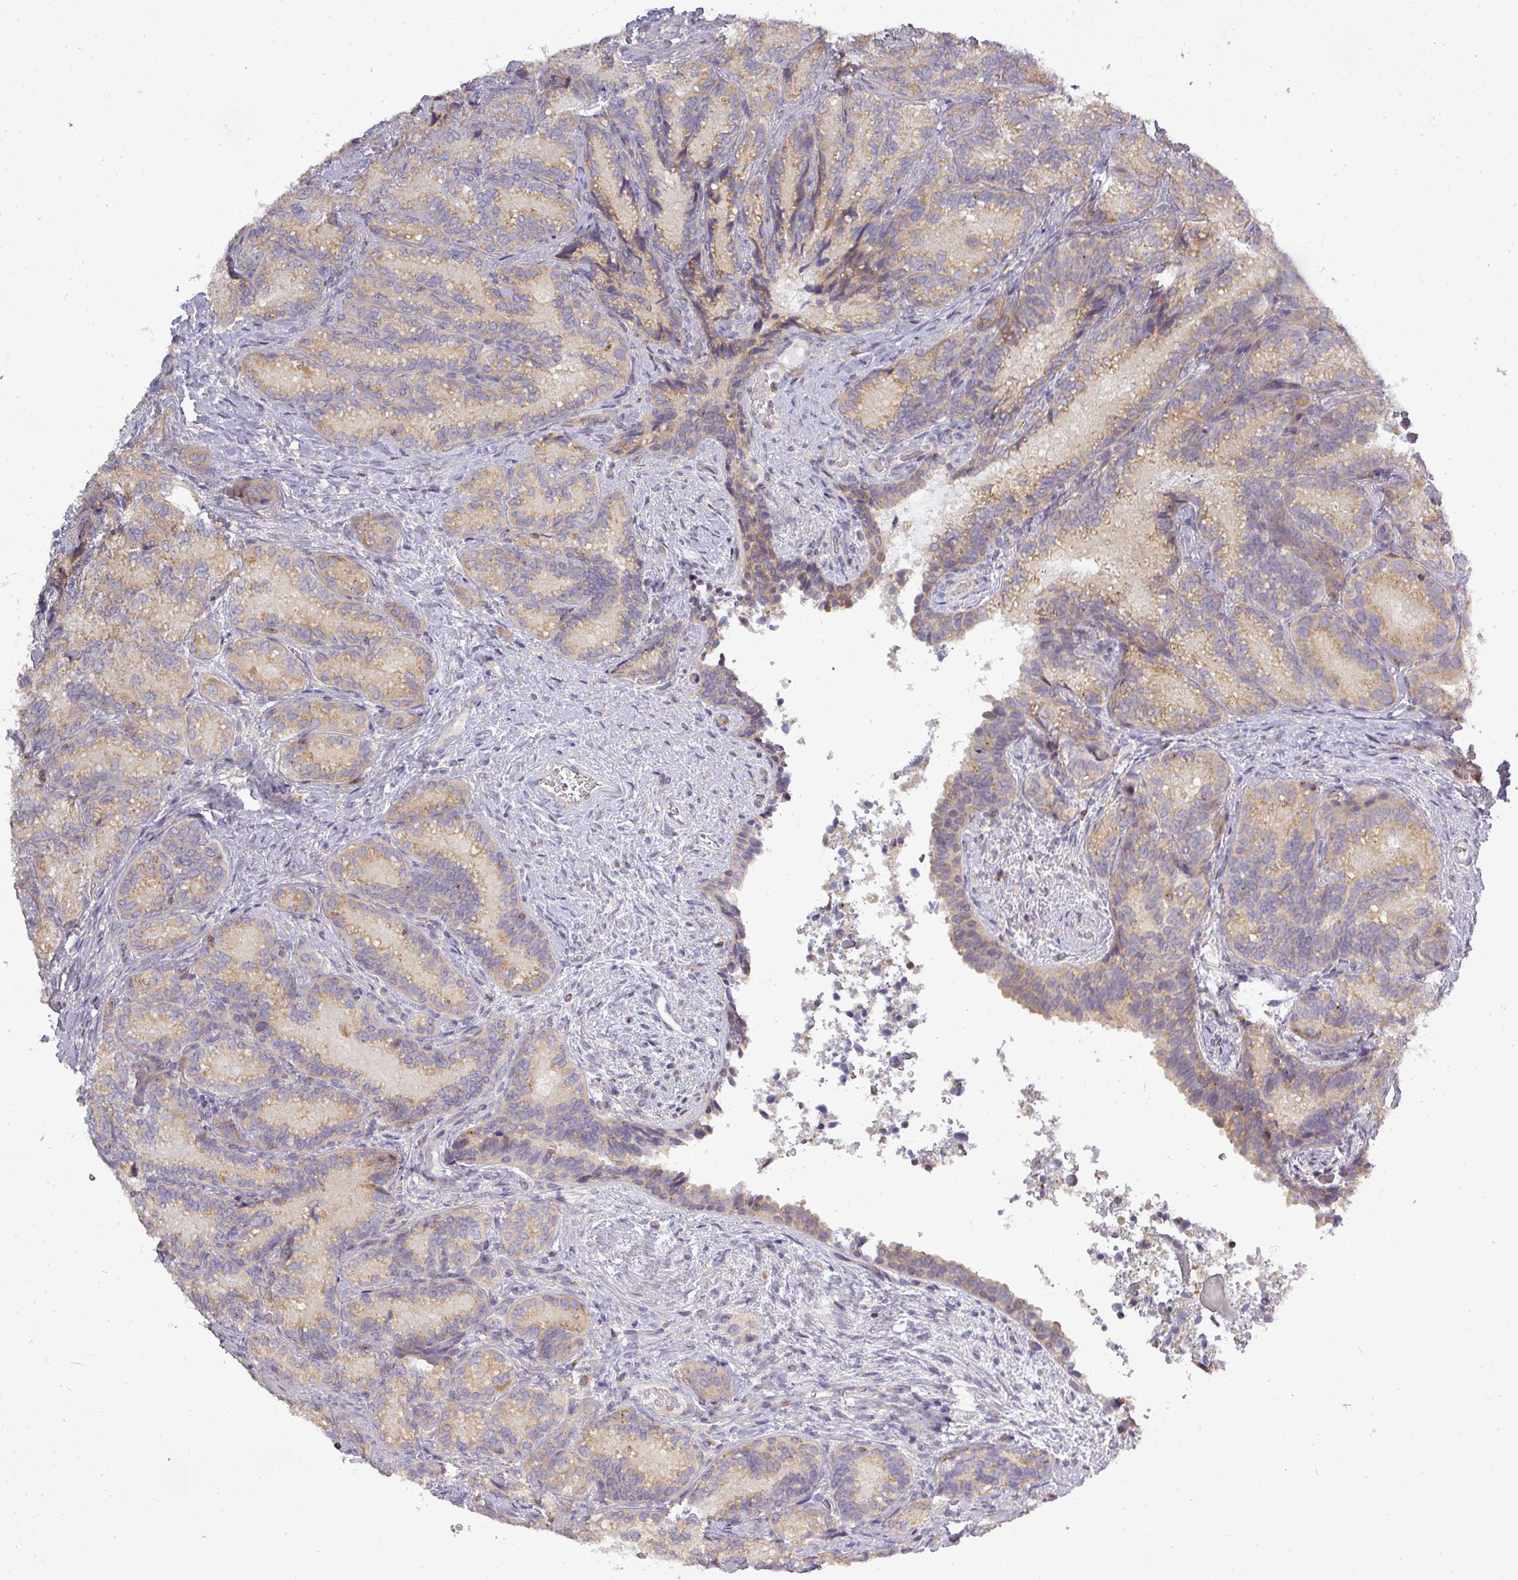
{"staining": {"intensity": "moderate", "quantity": "<25%", "location": "cytoplasmic/membranous"}, "tissue": "seminal vesicle", "cell_type": "Glandular cells", "image_type": "normal", "snomed": [{"axis": "morphology", "description": "Normal tissue, NOS"}, {"axis": "topography", "description": "Seminal veicle"}], "caption": "Seminal vesicle stained with IHC shows moderate cytoplasmic/membranous positivity in approximately <25% of glandular cells.", "gene": "NIN", "patient": {"sex": "male", "age": 58}}